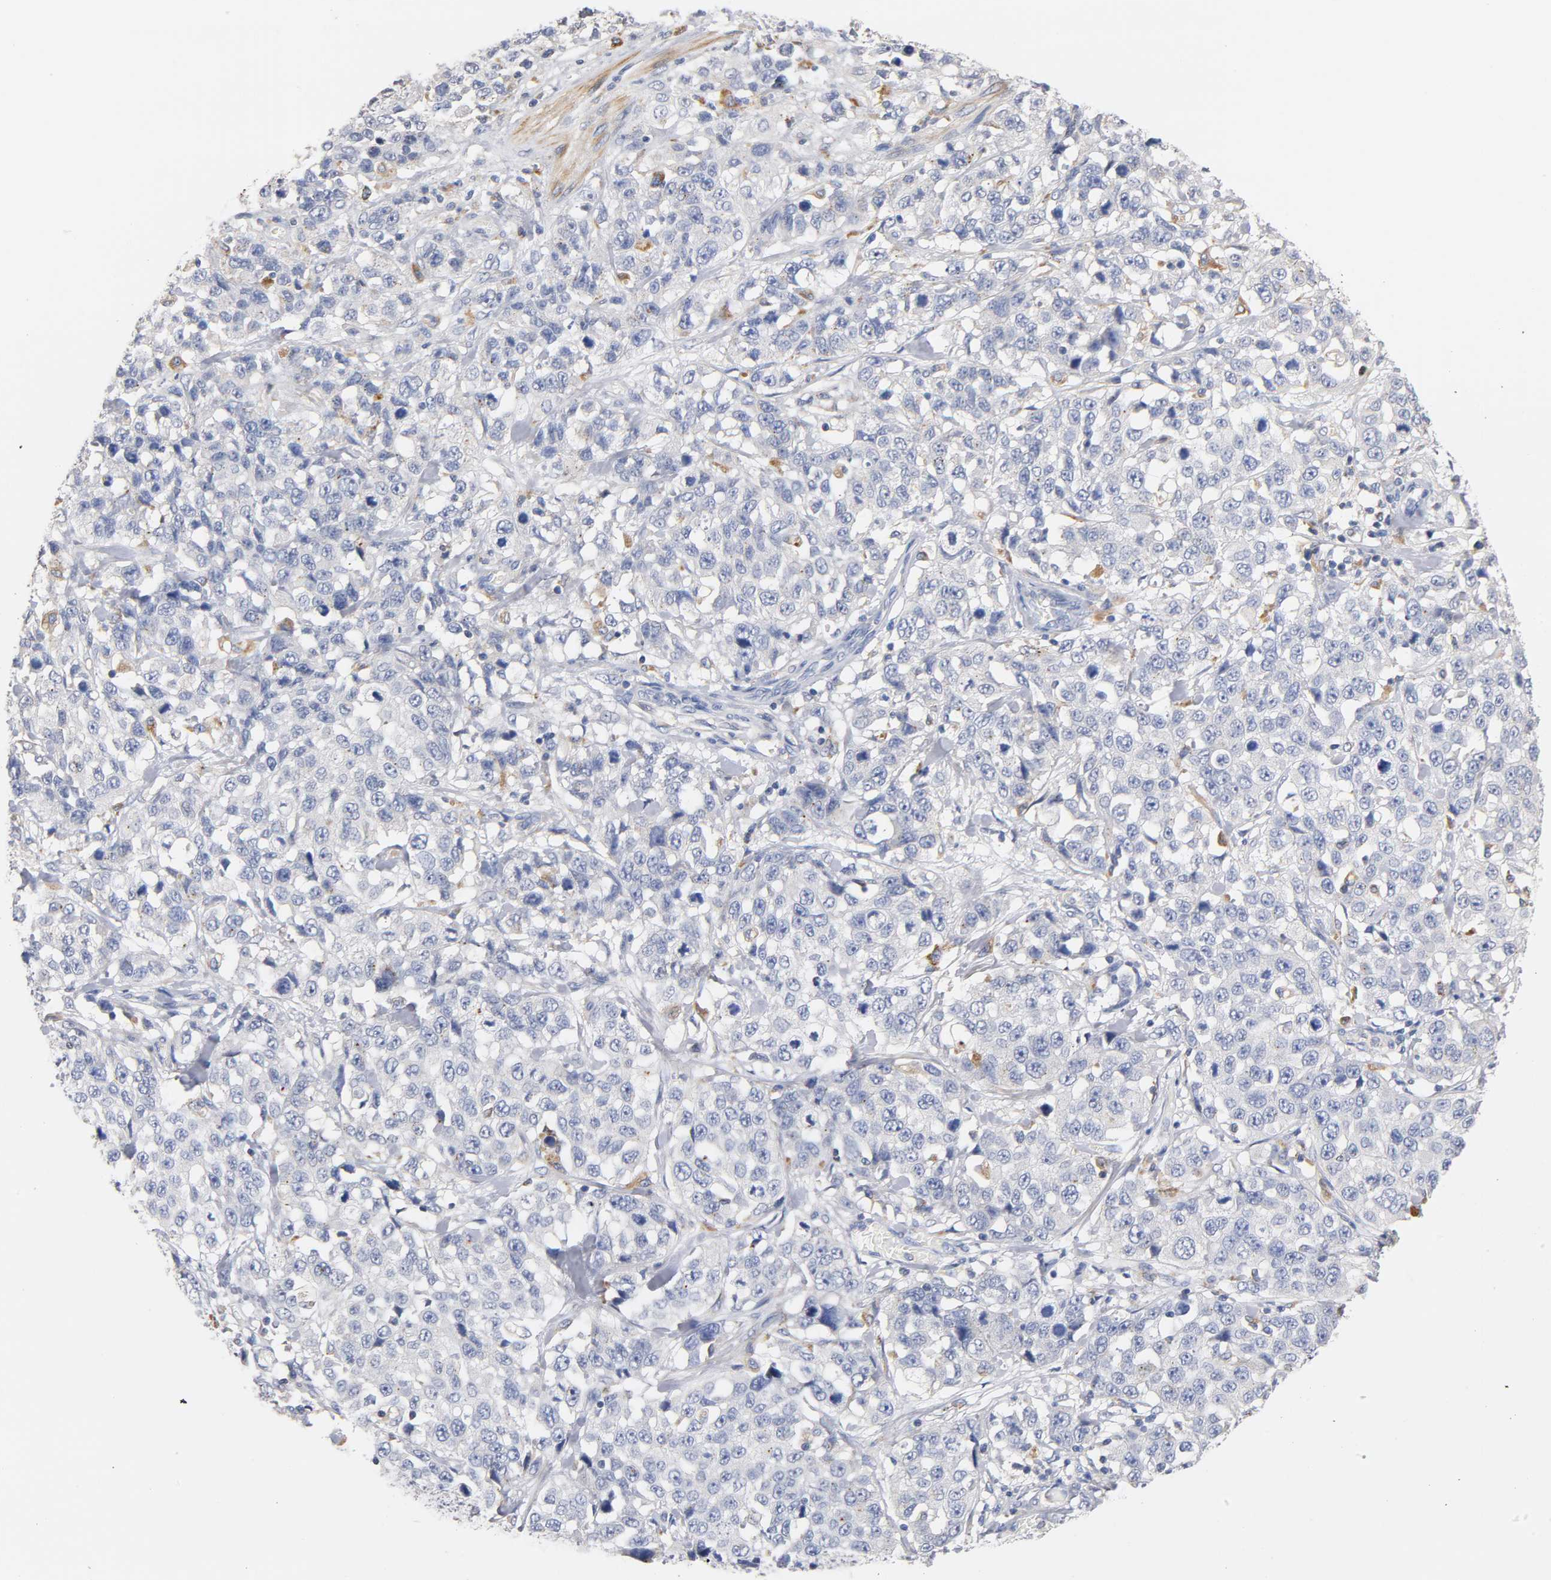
{"staining": {"intensity": "negative", "quantity": "none", "location": "none"}, "tissue": "stomach cancer", "cell_type": "Tumor cells", "image_type": "cancer", "snomed": [{"axis": "morphology", "description": "Normal tissue, NOS"}, {"axis": "morphology", "description": "Adenocarcinoma, NOS"}, {"axis": "topography", "description": "Stomach"}], "caption": "A high-resolution photomicrograph shows immunohistochemistry staining of adenocarcinoma (stomach), which shows no significant staining in tumor cells.", "gene": "SEMA5A", "patient": {"sex": "male", "age": 48}}